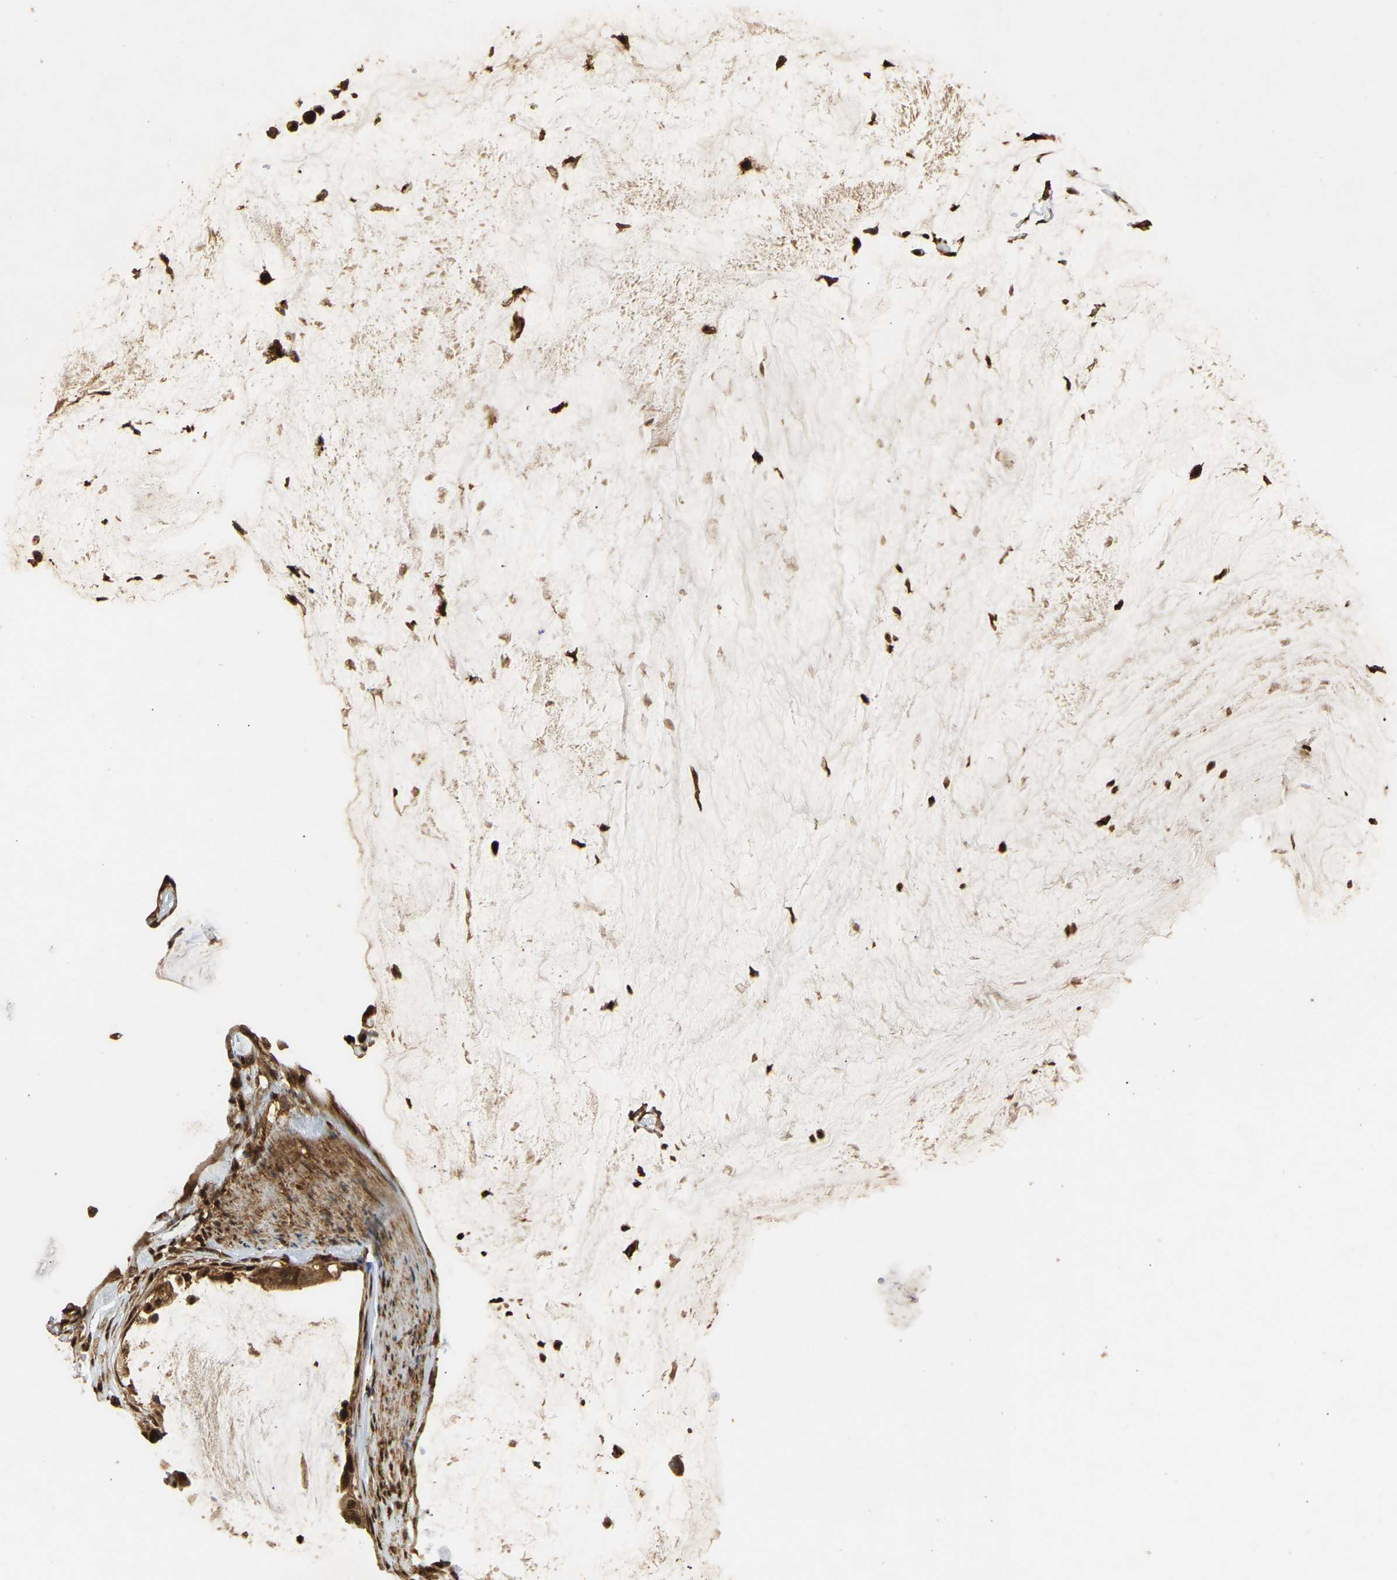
{"staining": {"intensity": "strong", "quantity": ">75%", "location": "cytoplasmic/membranous,nuclear"}, "tissue": "pancreatic cancer", "cell_type": "Tumor cells", "image_type": "cancer", "snomed": [{"axis": "morphology", "description": "Adenocarcinoma, NOS"}, {"axis": "topography", "description": "Pancreas"}], "caption": "A brown stain highlights strong cytoplasmic/membranous and nuclear positivity of a protein in human pancreatic adenocarcinoma tumor cells. The protein is stained brown, and the nuclei are stained in blue (DAB IHC with brightfield microscopy, high magnification).", "gene": "GOPC", "patient": {"sex": "male", "age": 41}}